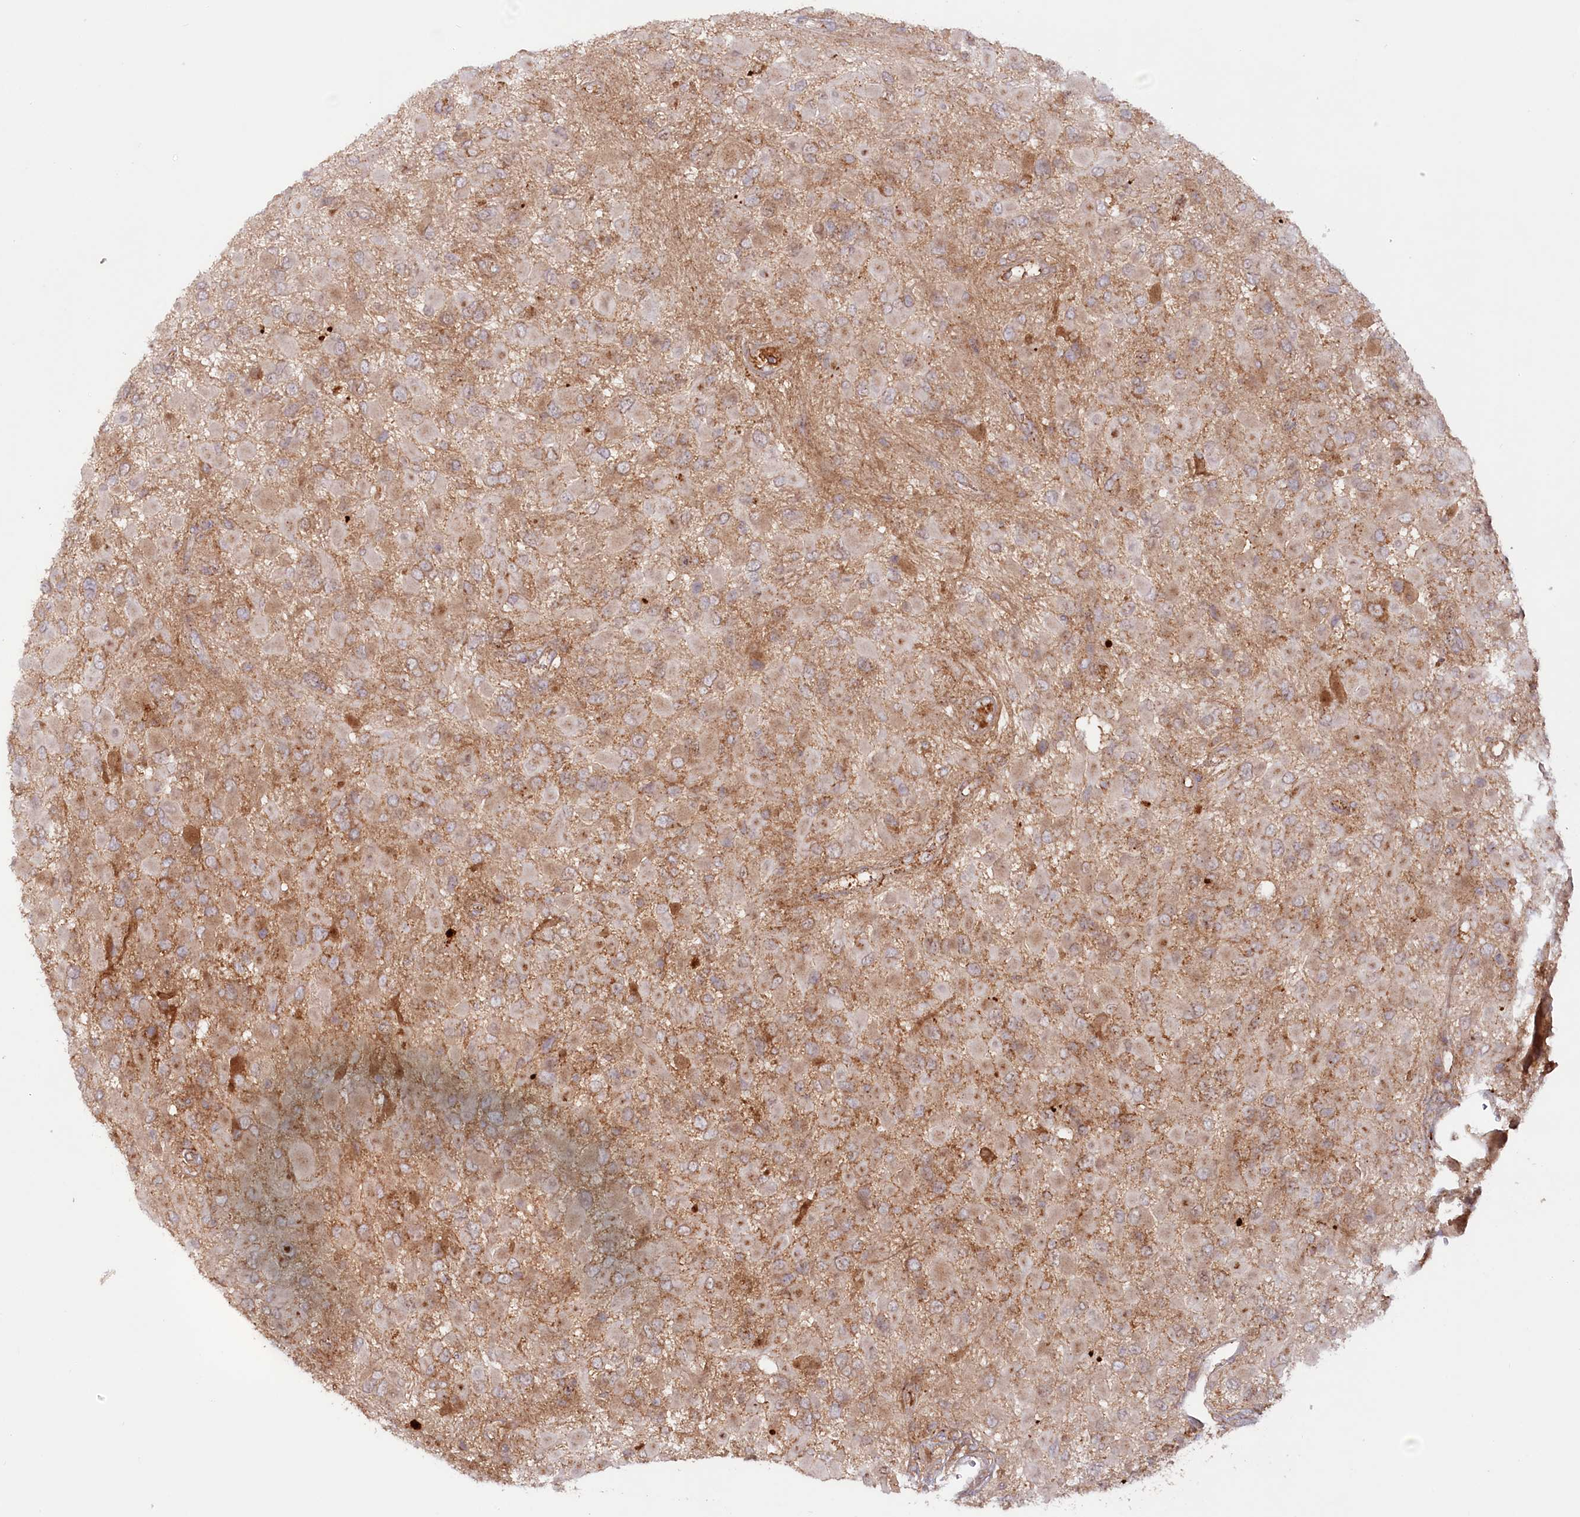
{"staining": {"intensity": "moderate", "quantity": "25%-75%", "location": "cytoplasmic/membranous"}, "tissue": "glioma", "cell_type": "Tumor cells", "image_type": "cancer", "snomed": [{"axis": "morphology", "description": "Glioma, malignant, High grade"}, {"axis": "topography", "description": "Brain"}], "caption": "The photomicrograph displays staining of malignant high-grade glioma, revealing moderate cytoplasmic/membranous protein staining (brown color) within tumor cells.", "gene": "PSAPL1", "patient": {"sex": "male", "age": 53}}